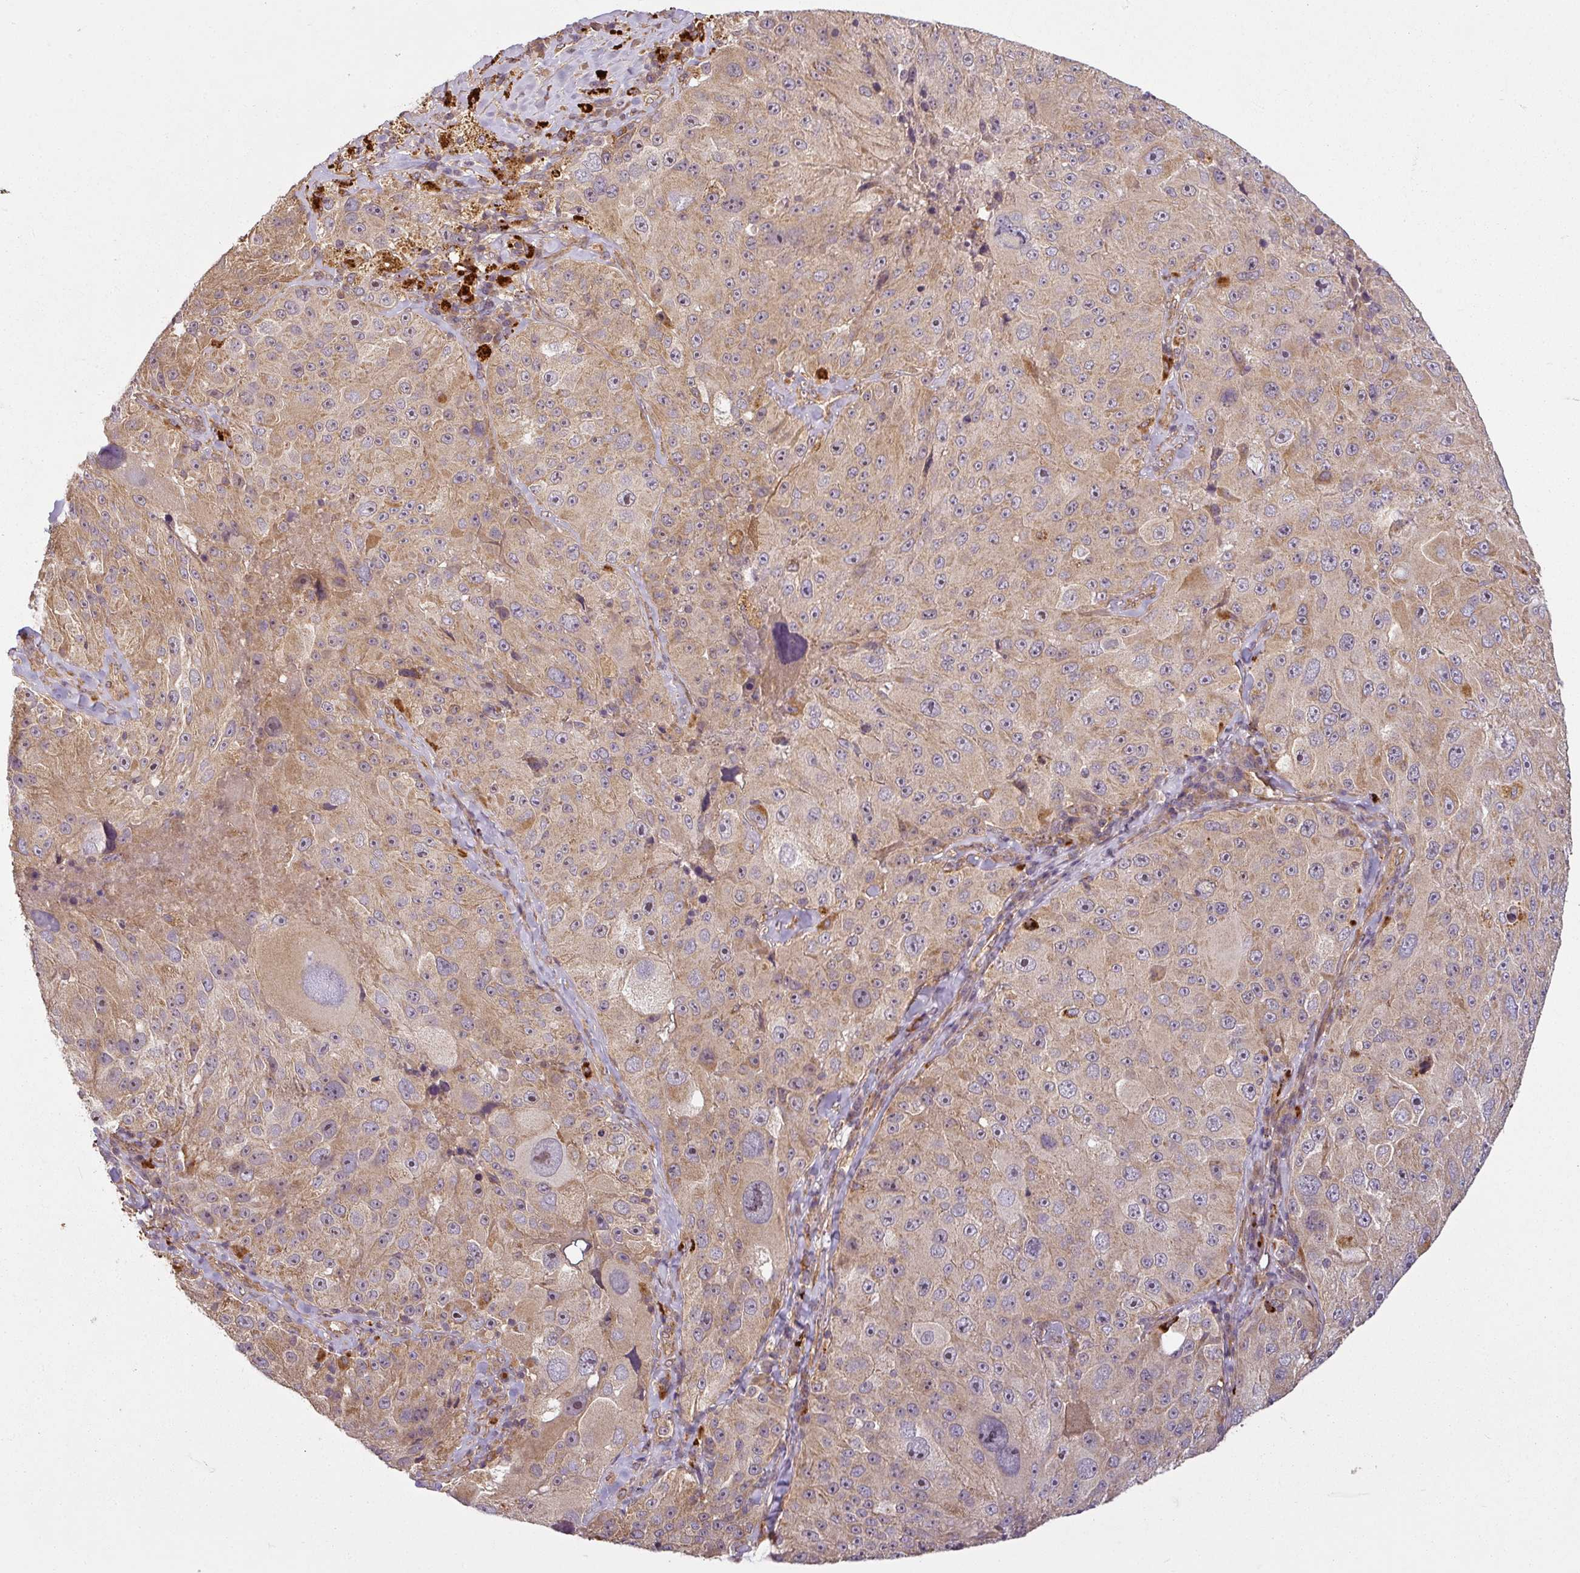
{"staining": {"intensity": "weak", "quantity": ">75%", "location": "cytoplasmic/membranous"}, "tissue": "melanoma", "cell_type": "Tumor cells", "image_type": "cancer", "snomed": [{"axis": "morphology", "description": "Malignant melanoma, Metastatic site"}, {"axis": "topography", "description": "Lymph node"}], "caption": "There is low levels of weak cytoplasmic/membranous positivity in tumor cells of malignant melanoma (metastatic site), as demonstrated by immunohistochemical staining (brown color).", "gene": "DIMT1", "patient": {"sex": "male", "age": 62}}